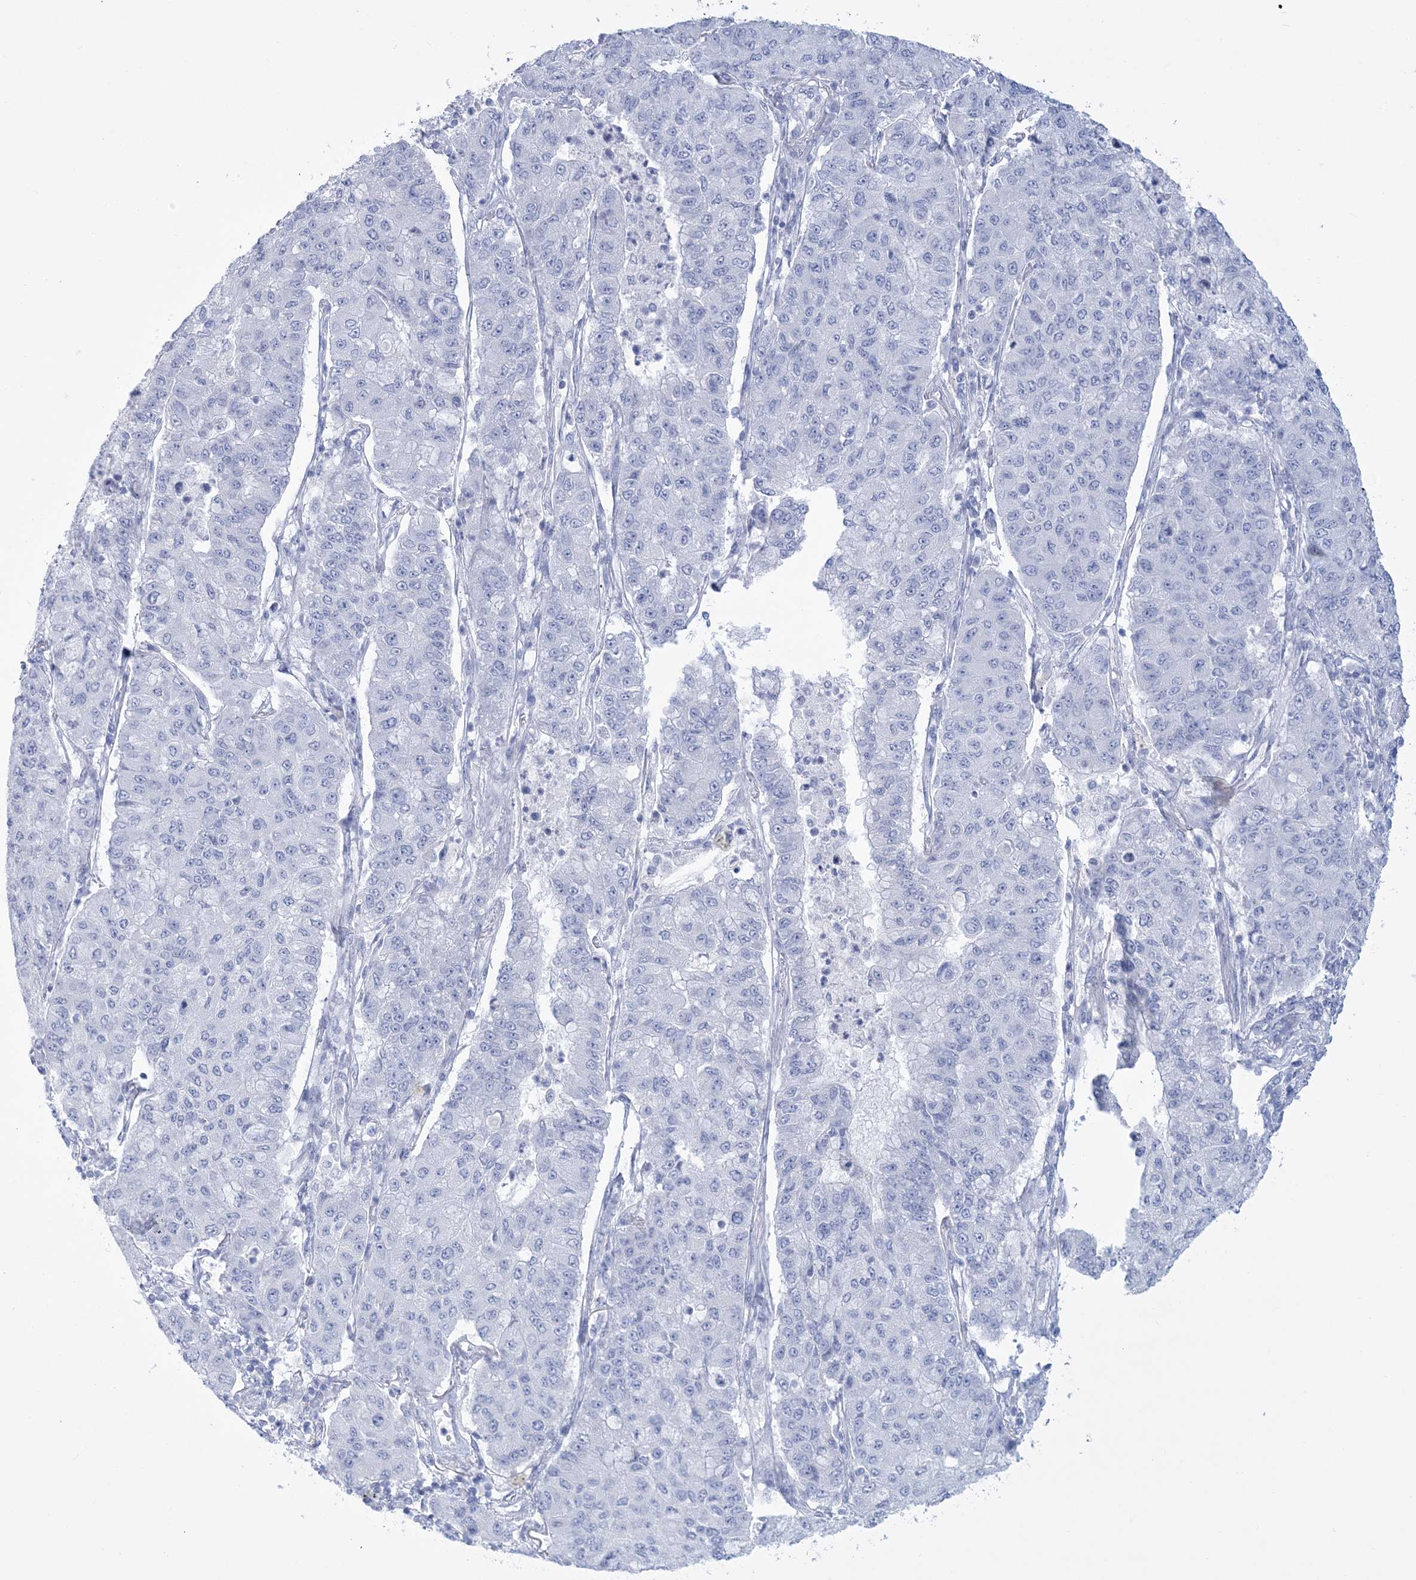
{"staining": {"intensity": "negative", "quantity": "none", "location": "none"}, "tissue": "lung cancer", "cell_type": "Tumor cells", "image_type": "cancer", "snomed": [{"axis": "morphology", "description": "Squamous cell carcinoma, NOS"}, {"axis": "topography", "description": "Lung"}], "caption": "DAB (3,3'-diaminobenzidine) immunohistochemical staining of human squamous cell carcinoma (lung) reveals no significant expression in tumor cells.", "gene": "RBP2", "patient": {"sex": "male", "age": 74}}